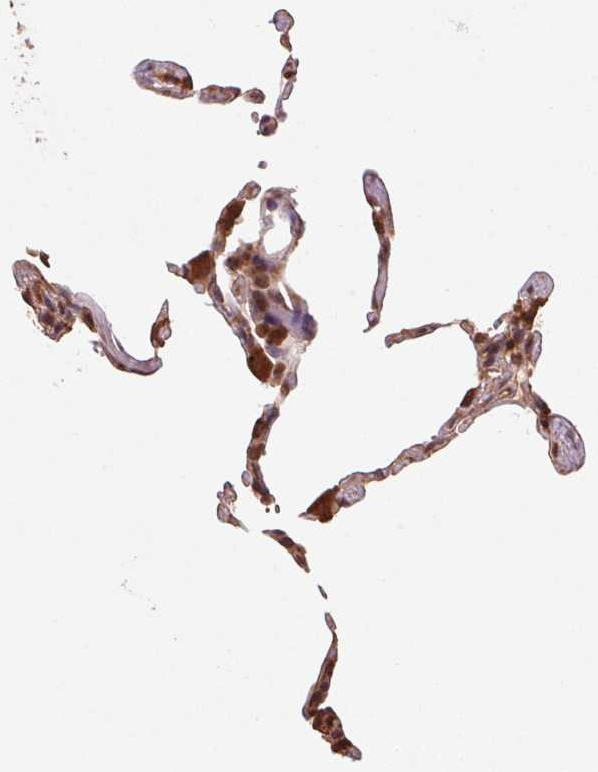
{"staining": {"intensity": "moderate", "quantity": "<25%", "location": "cytoplasmic/membranous"}, "tissue": "lung", "cell_type": "Alveolar cells", "image_type": "normal", "snomed": [{"axis": "morphology", "description": "Normal tissue, NOS"}, {"axis": "topography", "description": "Lung"}], "caption": "High-power microscopy captured an IHC histopathology image of benign lung, revealing moderate cytoplasmic/membranous expression in approximately <25% of alveolar cells.", "gene": "PDHA1", "patient": {"sex": "female", "age": 57}}